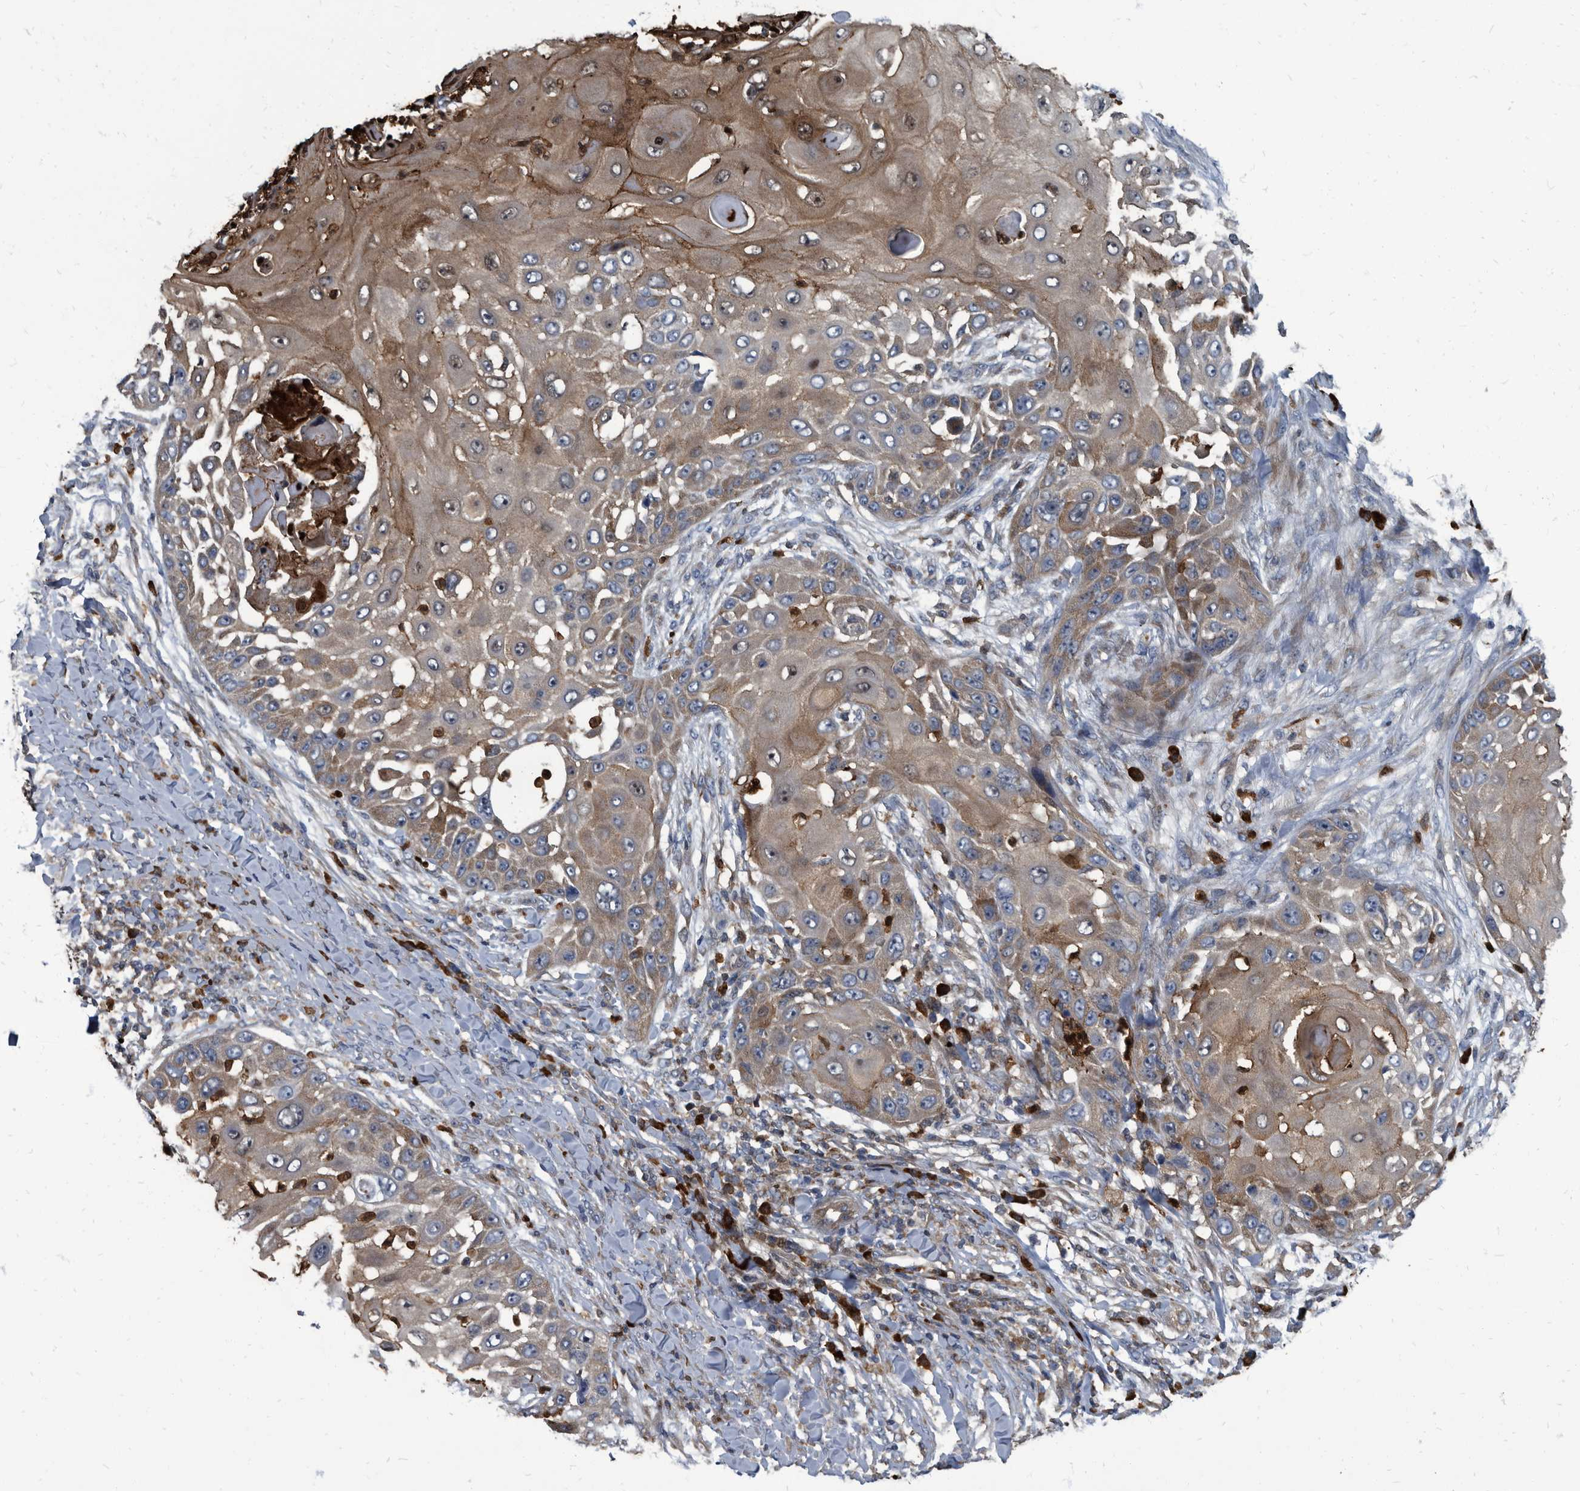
{"staining": {"intensity": "moderate", "quantity": "25%-75%", "location": "cytoplasmic/membranous"}, "tissue": "skin cancer", "cell_type": "Tumor cells", "image_type": "cancer", "snomed": [{"axis": "morphology", "description": "Squamous cell carcinoma, NOS"}, {"axis": "topography", "description": "Skin"}], "caption": "Immunohistochemistry of human skin cancer reveals medium levels of moderate cytoplasmic/membranous positivity in about 25%-75% of tumor cells. (Stains: DAB in brown, nuclei in blue, Microscopy: brightfield microscopy at high magnification).", "gene": "CDV3", "patient": {"sex": "female", "age": 44}}